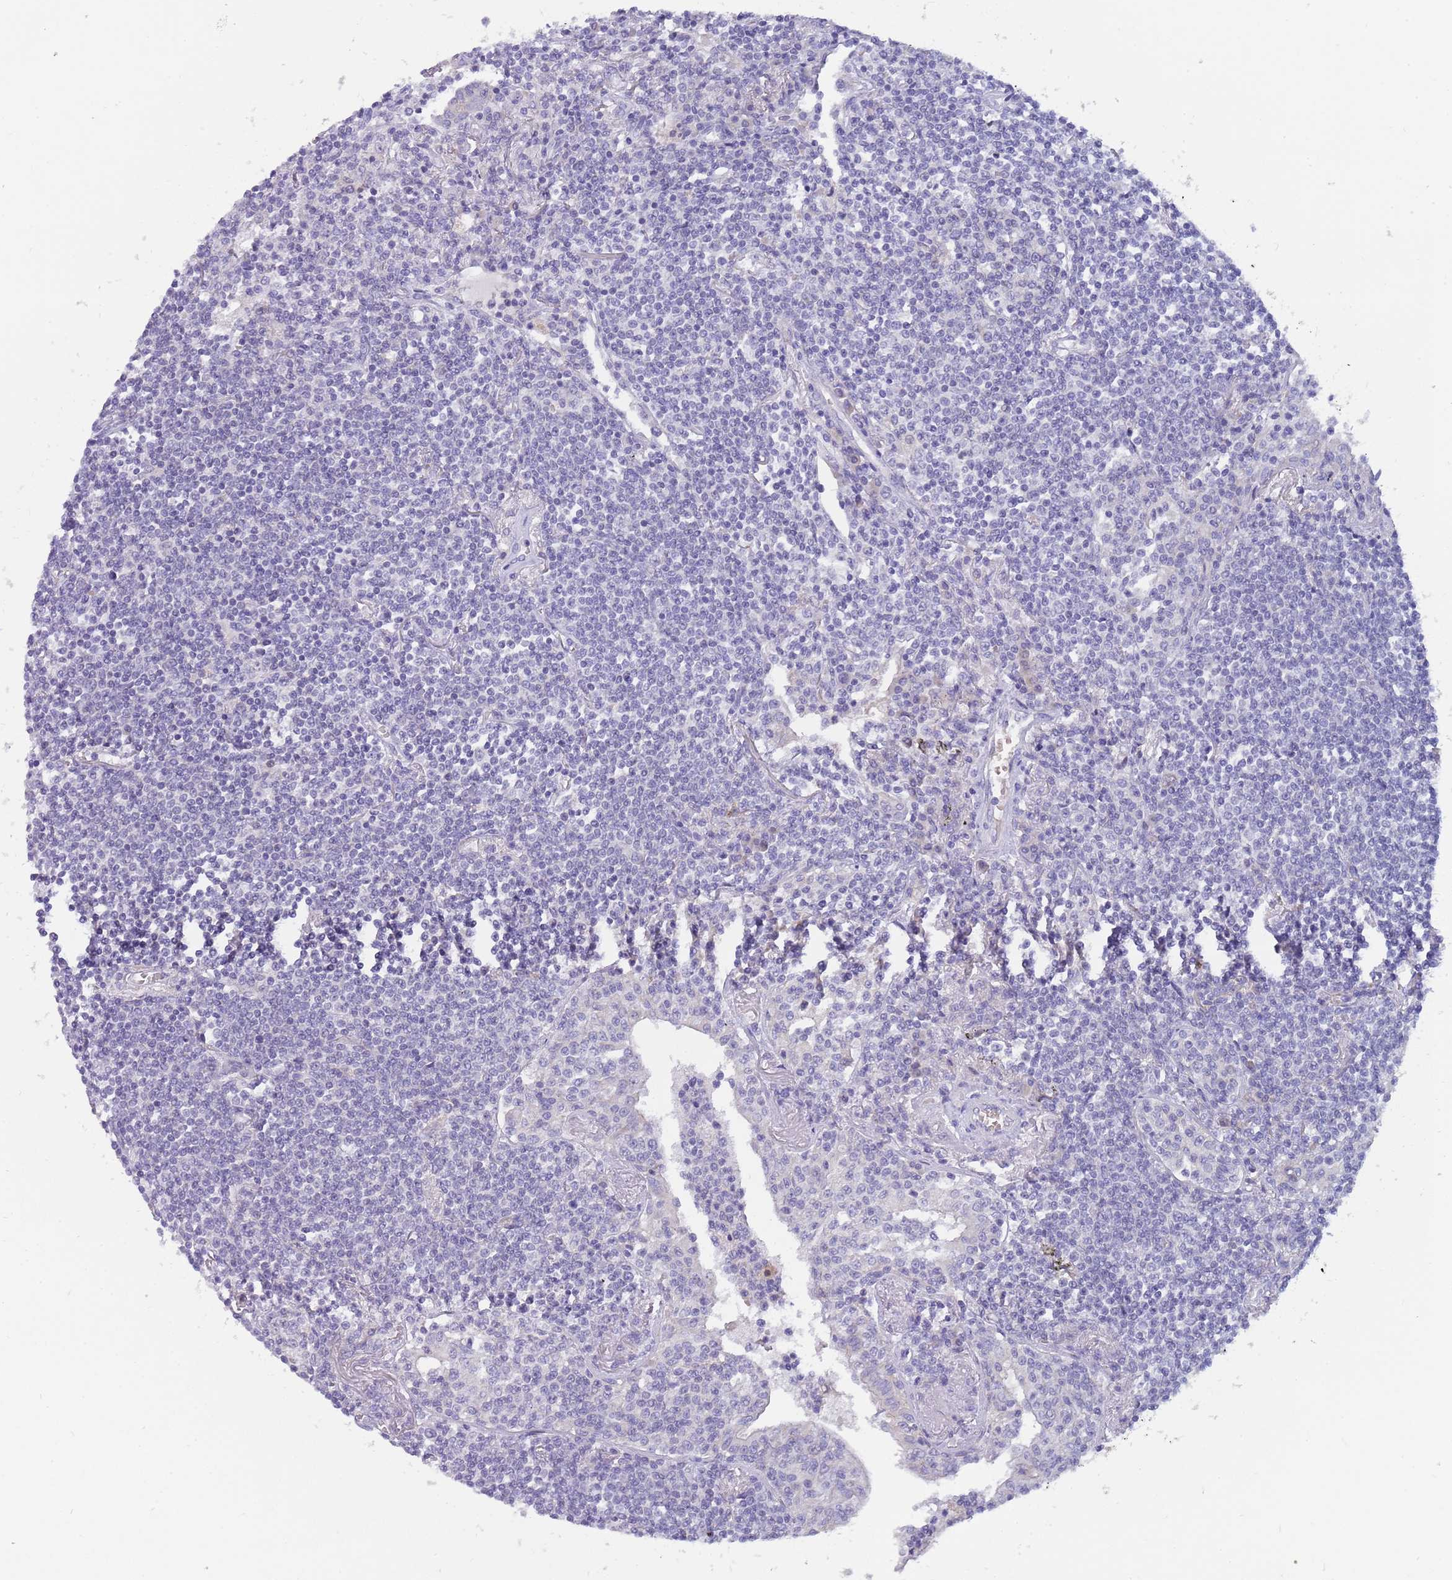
{"staining": {"intensity": "negative", "quantity": "none", "location": "none"}, "tissue": "lymphoma", "cell_type": "Tumor cells", "image_type": "cancer", "snomed": [{"axis": "morphology", "description": "Malignant lymphoma, non-Hodgkin's type, Low grade"}, {"axis": "topography", "description": "Lung"}], "caption": "The micrograph shows no significant expression in tumor cells of malignant lymphoma, non-Hodgkin's type (low-grade).", "gene": "DDHD1", "patient": {"sex": "female", "age": 71}}